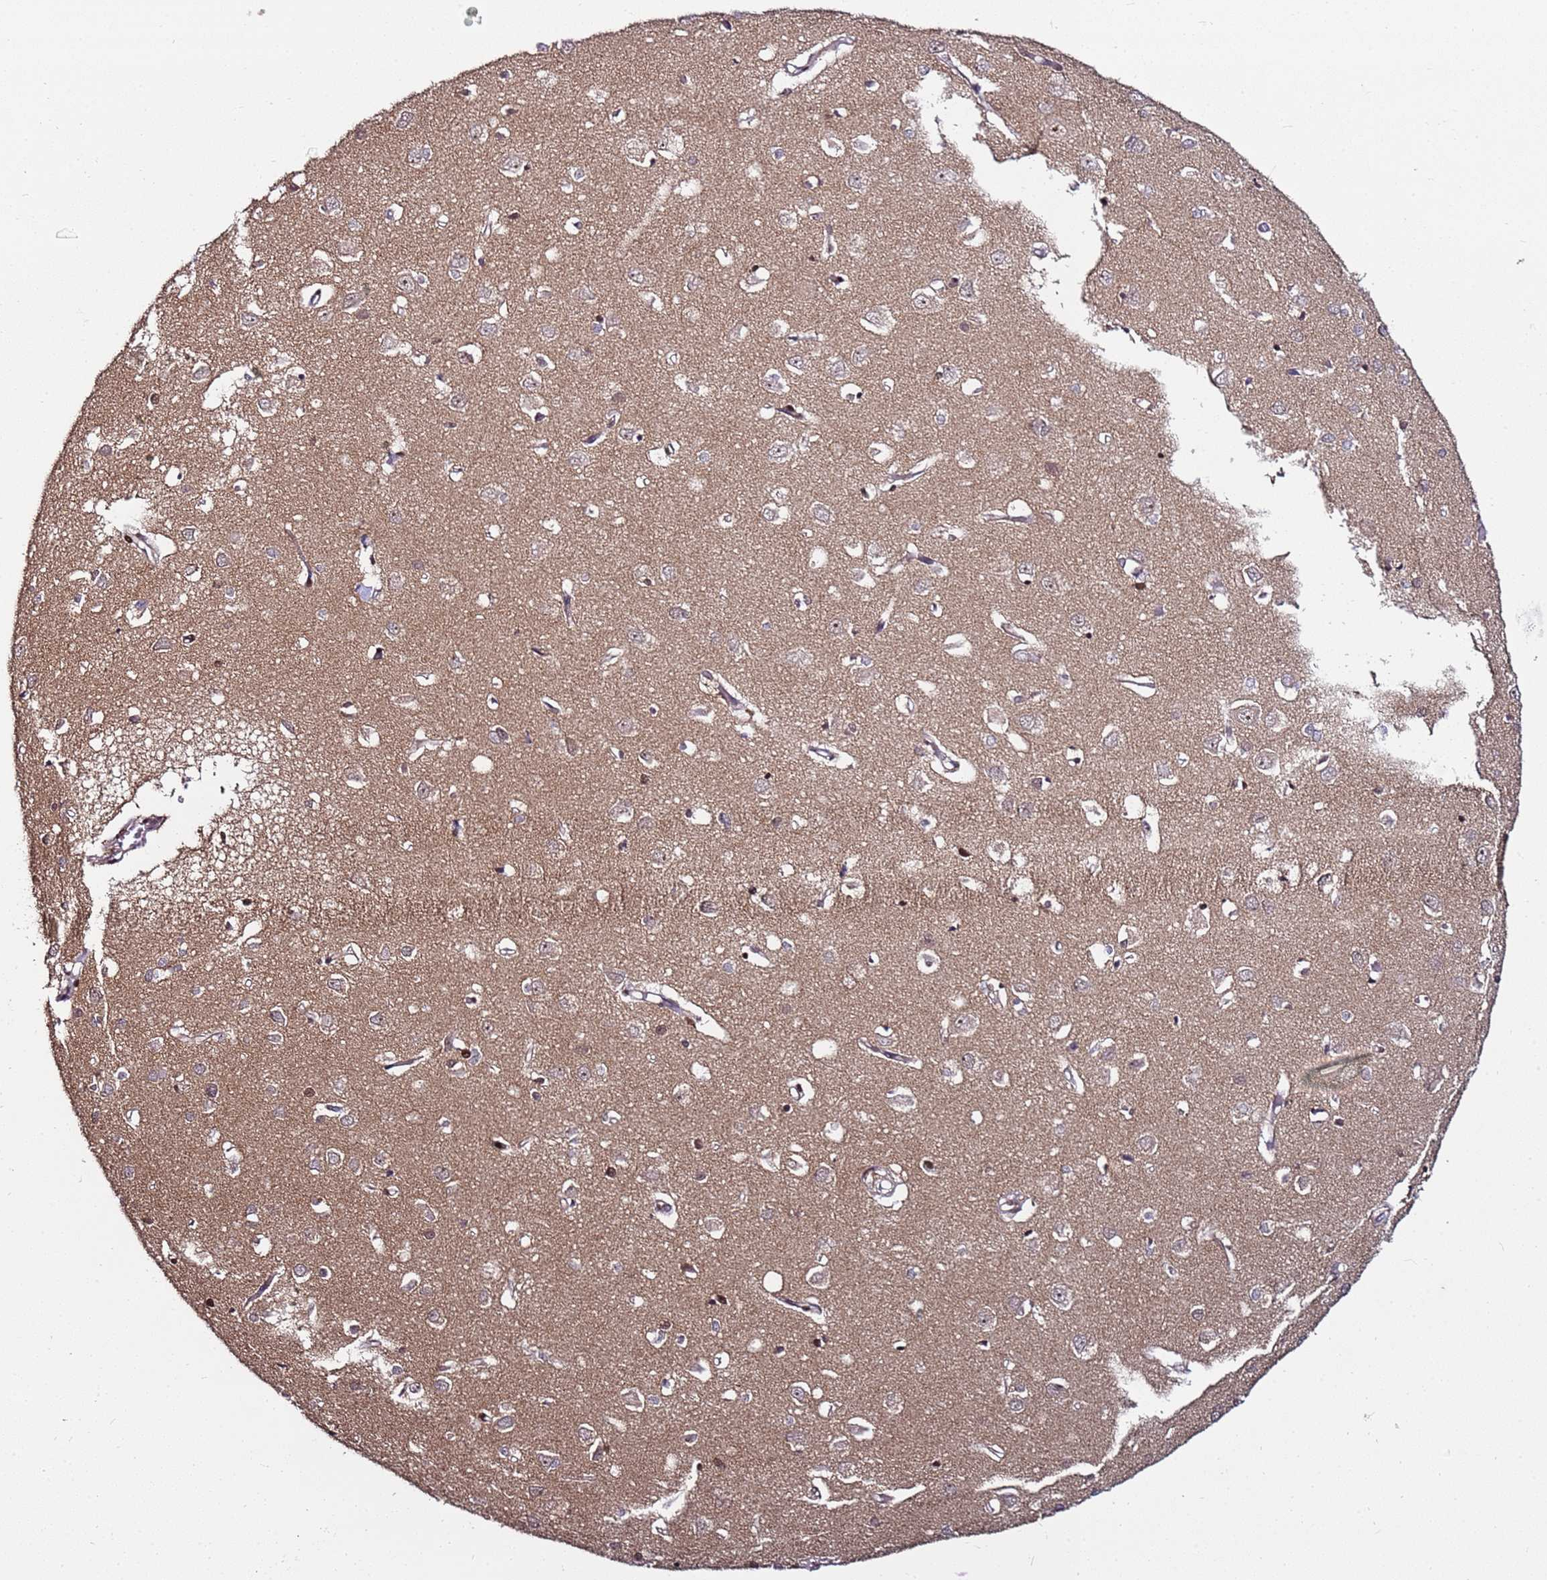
{"staining": {"intensity": "negative", "quantity": "none", "location": "none"}, "tissue": "cerebral cortex", "cell_type": "Endothelial cells", "image_type": "normal", "snomed": [{"axis": "morphology", "description": "Normal tissue, NOS"}, {"axis": "topography", "description": "Cerebral cortex"}], "caption": "High power microscopy histopathology image of an immunohistochemistry (IHC) photomicrograph of unremarkable cerebral cortex, revealing no significant positivity in endothelial cells. (DAB immunohistochemistry (IHC) visualized using brightfield microscopy, high magnification).", "gene": "PPM1H", "patient": {"sex": "female", "age": 64}}